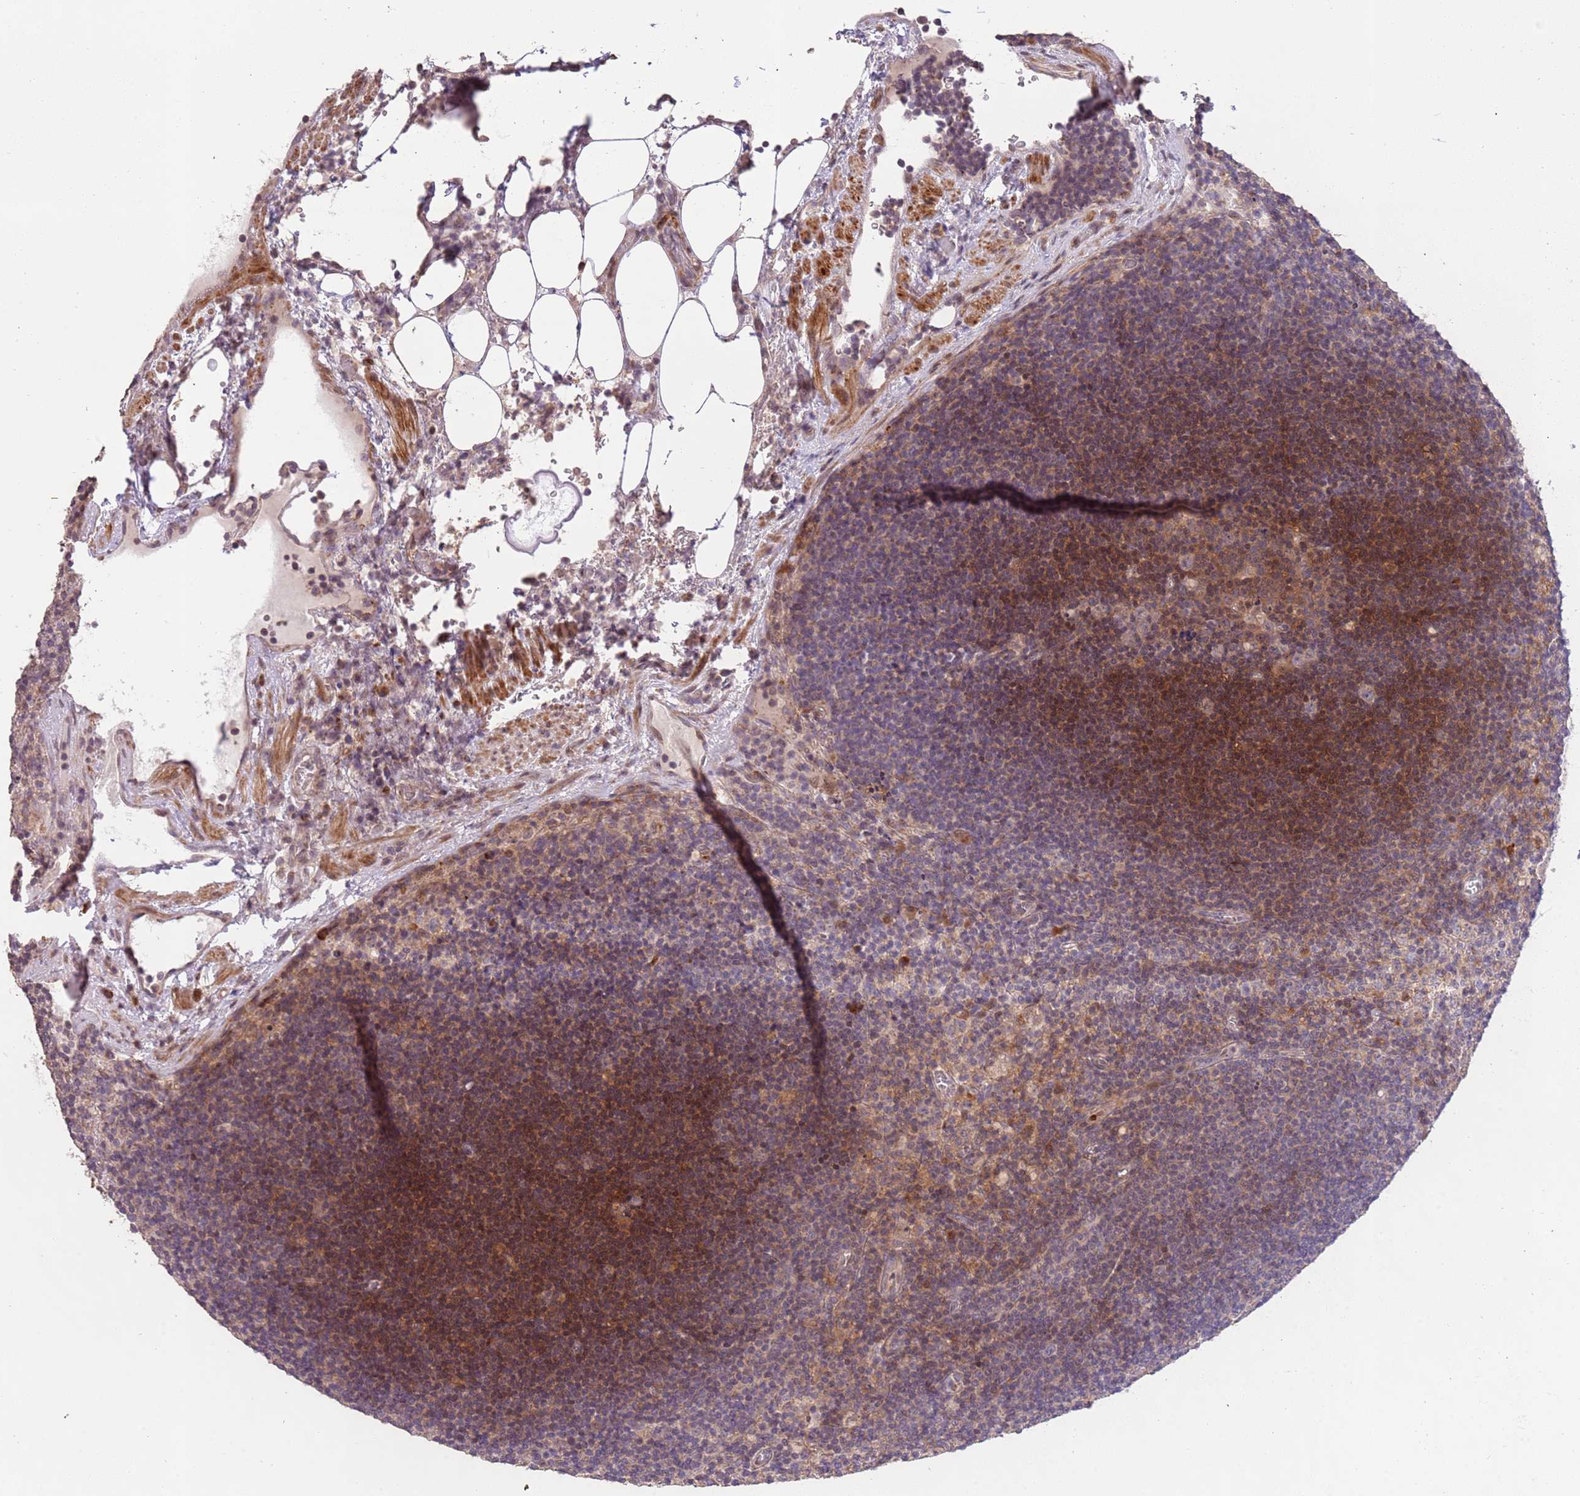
{"staining": {"intensity": "weak", "quantity": "<25%", "location": "cytoplasmic/membranous,nuclear"}, "tissue": "lymph node", "cell_type": "Germinal center cells", "image_type": "normal", "snomed": [{"axis": "morphology", "description": "Normal tissue, NOS"}, {"axis": "topography", "description": "Lymph node"}], "caption": "Photomicrograph shows no protein expression in germinal center cells of unremarkable lymph node. The staining is performed using DAB (3,3'-diaminobenzidine) brown chromogen with nuclei counter-stained in using hematoxylin.", "gene": "SLC16A4", "patient": {"sex": "male", "age": 69}}